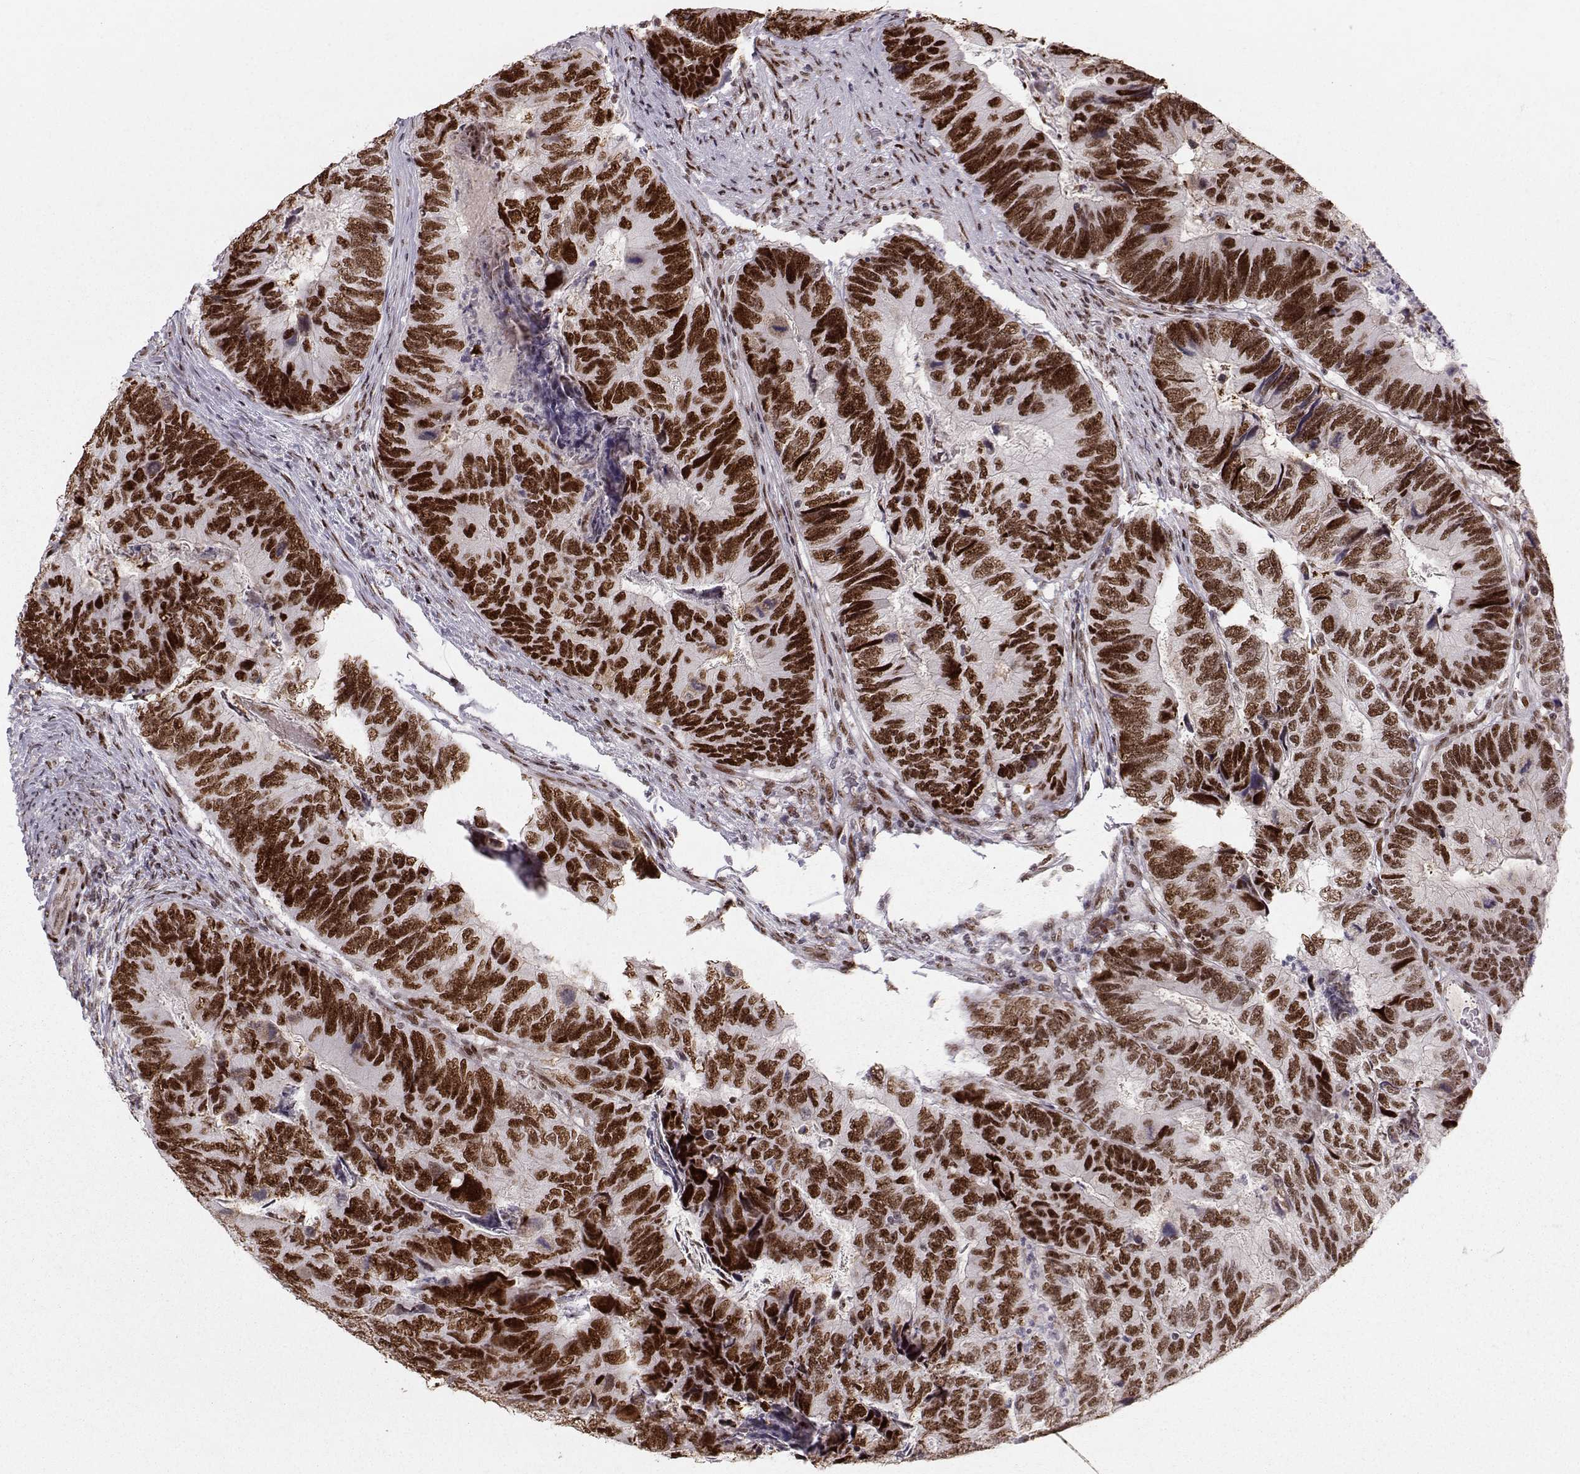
{"staining": {"intensity": "strong", "quantity": ">75%", "location": "nuclear"}, "tissue": "colorectal cancer", "cell_type": "Tumor cells", "image_type": "cancer", "snomed": [{"axis": "morphology", "description": "Adenocarcinoma, NOS"}, {"axis": "topography", "description": "Colon"}], "caption": "High-power microscopy captured an immunohistochemistry photomicrograph of colorectal cancer (adenocarcinoma), revealing strong nuclear positivity in approximately >75% of tumor cells.", "gene": "SNAPC2", "patient": {"sex": "female", "age": 67}}